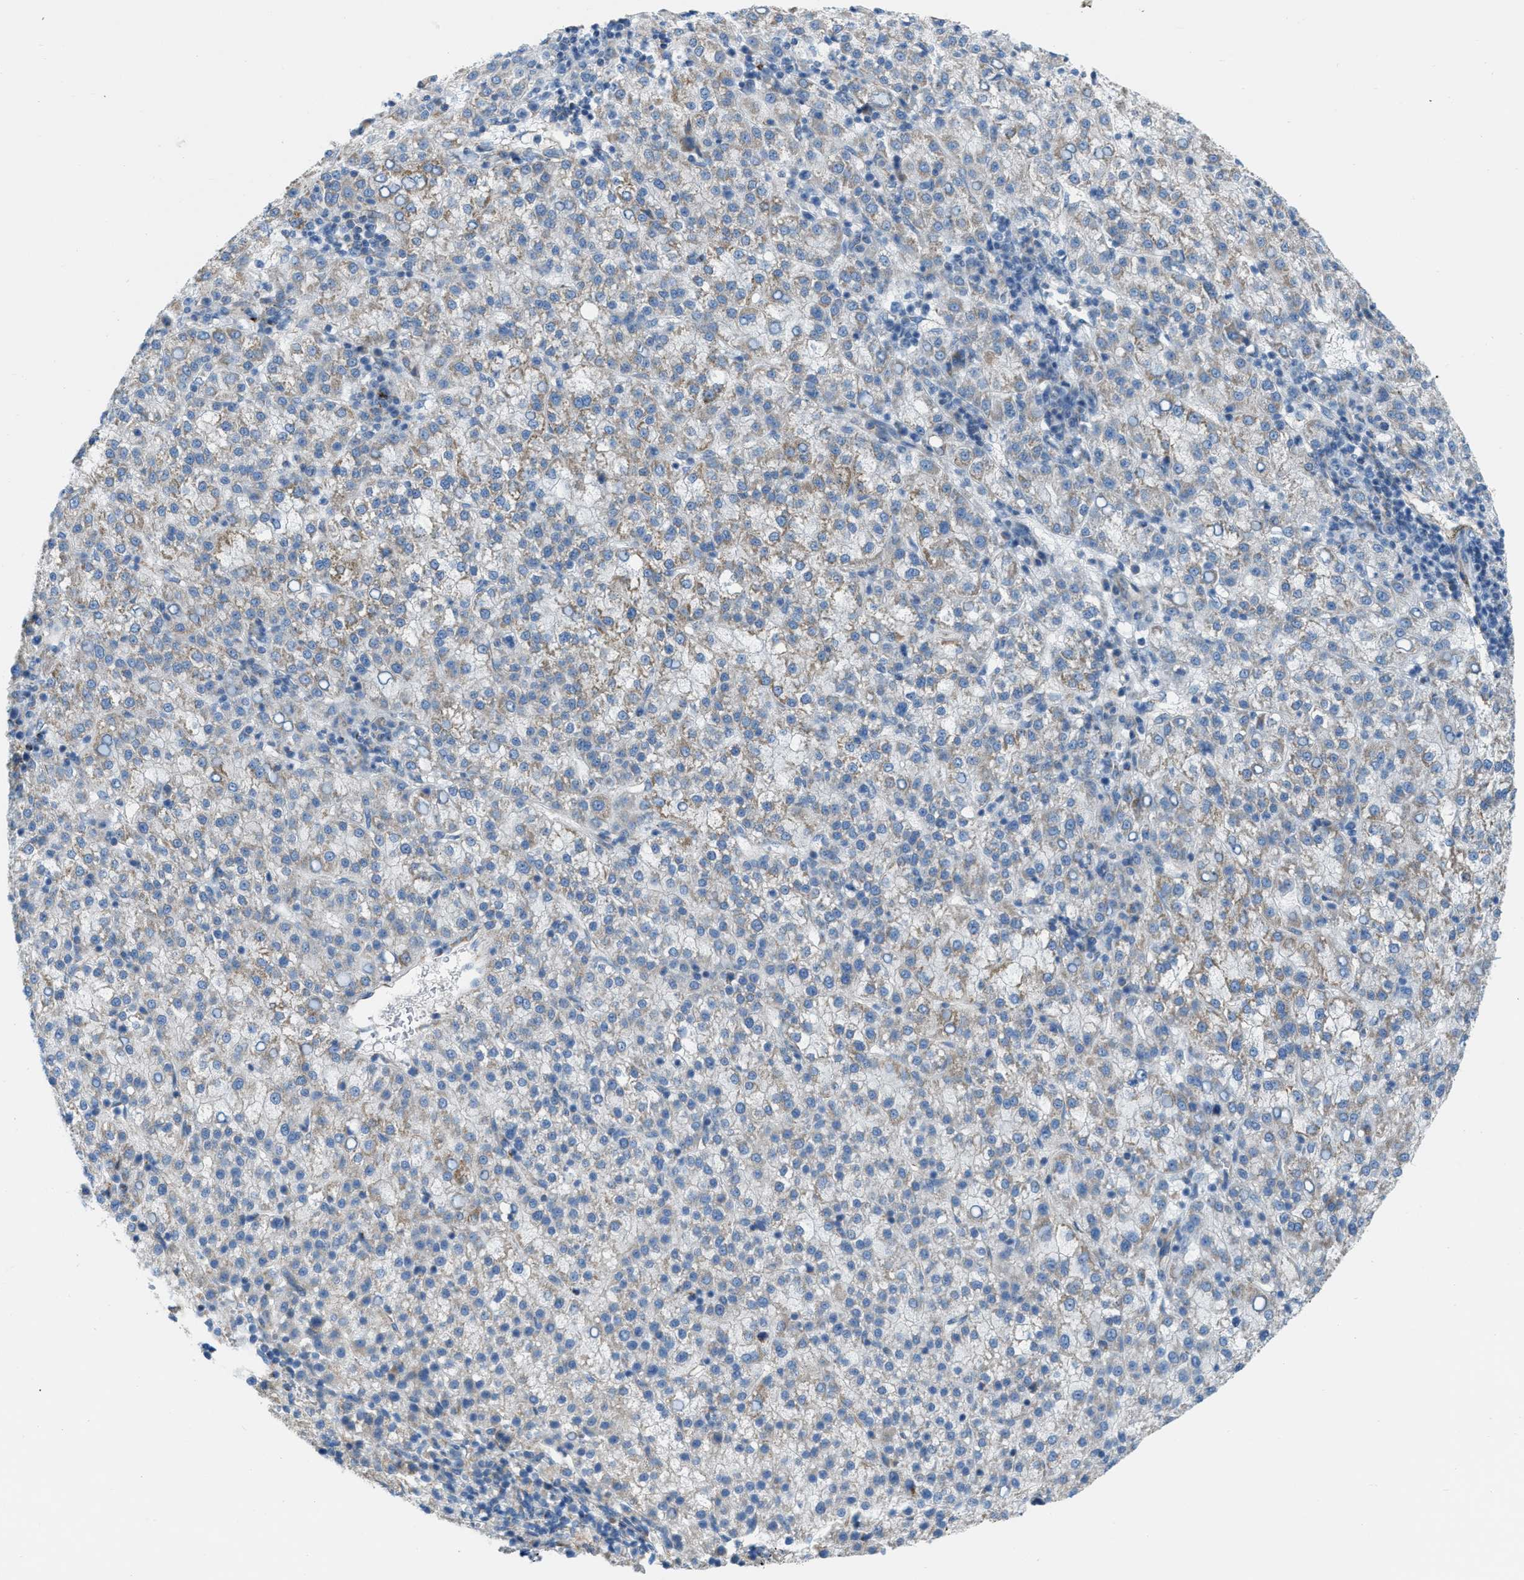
{"staining": {"intensity": "weak", "quantity": "<25%", "location": "cytoplasmic/membranous"}, "tissue": "liver cancer", "cell_type": "Tumor cells", "image_type": "cancer", "snomed": [{"axis": "morphology", "description": "Carcinoma, Hepatocellular, NOS"}, {"axis": "topography", "description": "Liver"}], "caption": "Immunohistochemistry photomicrograph of neoplastic tissue: liver hepatocellular carcinoma stained with DAB displays no significant protein positivity in tumor cells.", "gene": "JADE1", "patient": {"sex": "female", "age": 58}}